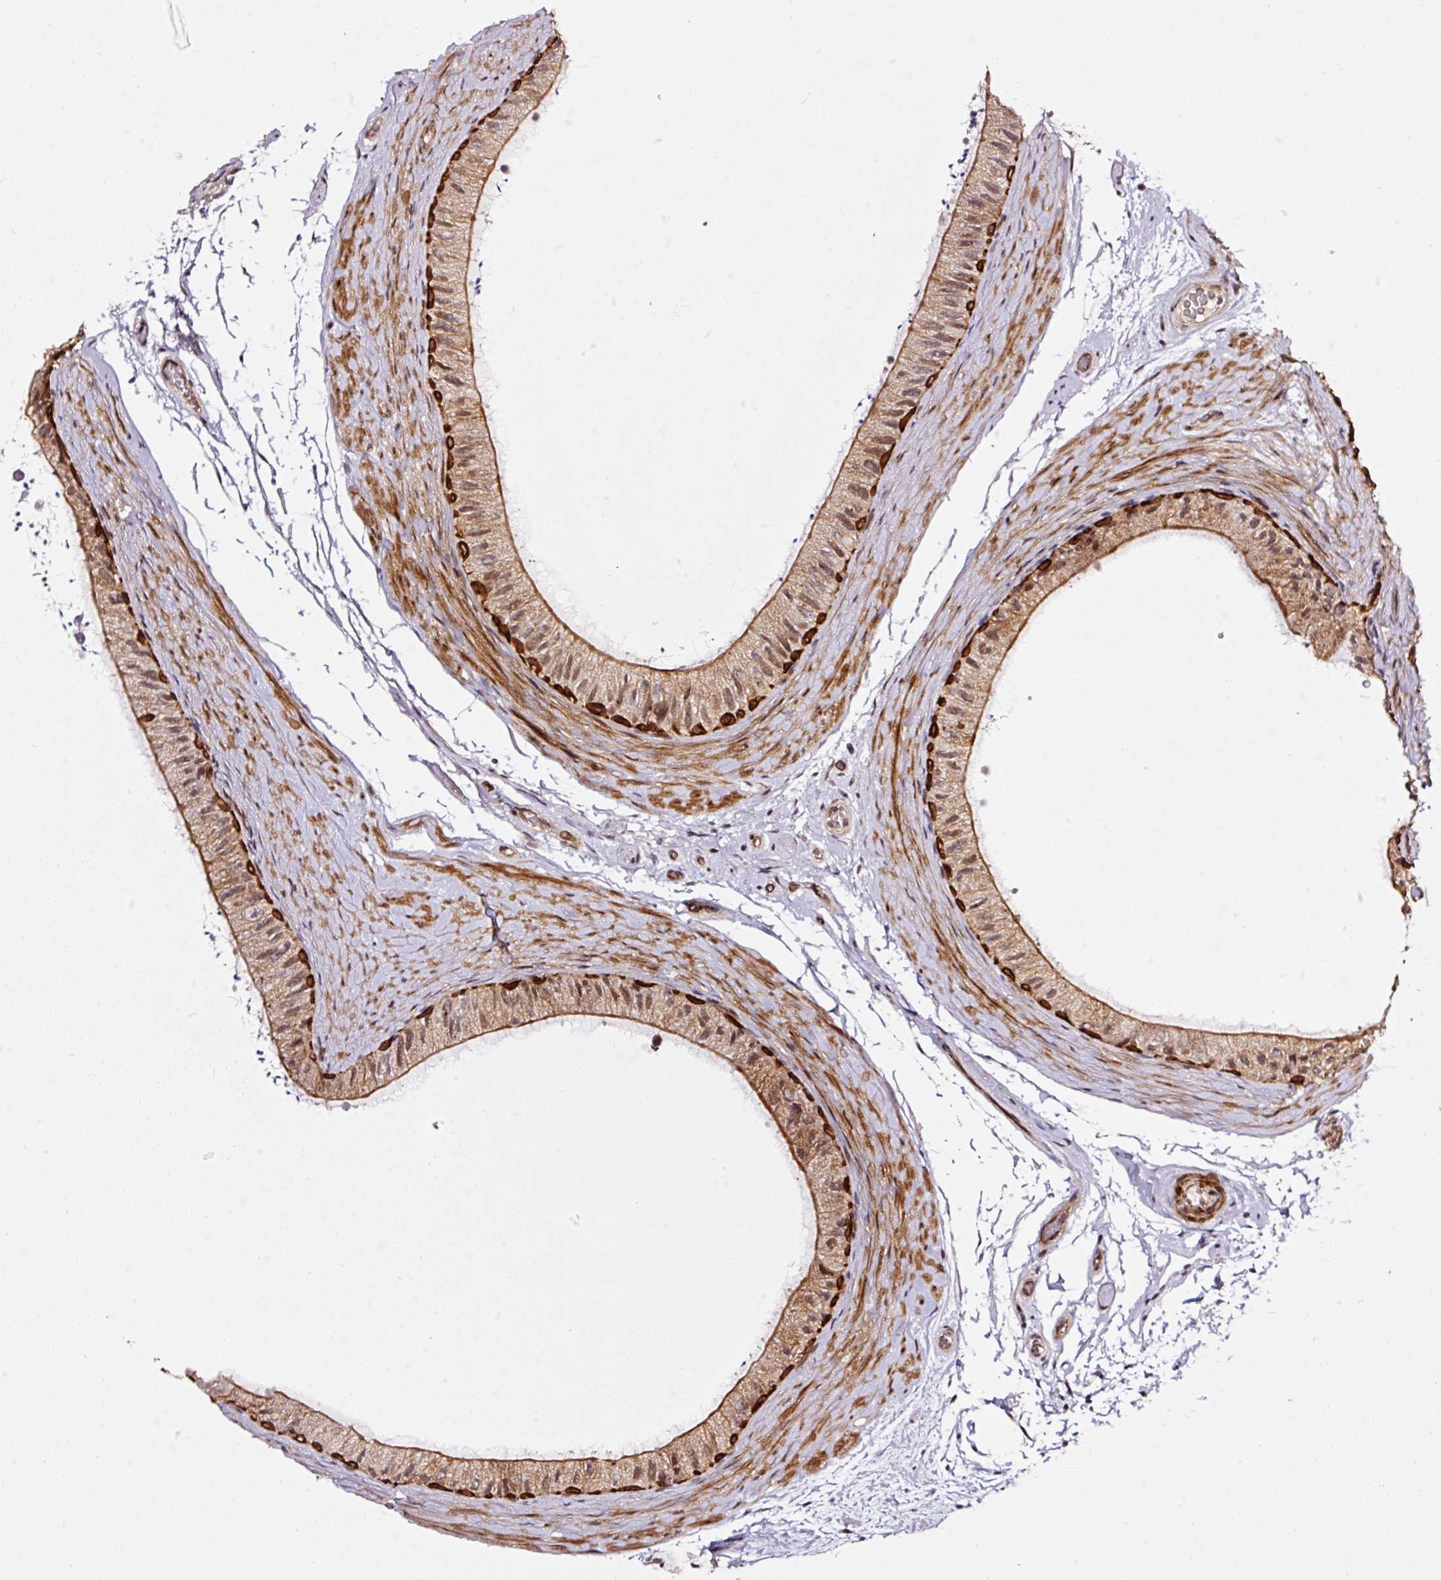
{"staining": {"intensity": "strong", "quantity": "<25%", "location": "cytoplasmic/membranous"}, "tissue": "epididymis", "cell_type": "Glandular cells", "image_type": "normal", "snomed": [{"axis": "morphology", "description": "Normal tissue, NOS"}, {"axis": "topography", "description": "Epididymis"}], "caption": "The immunohistochemical stain highlights strong cytoplasmic/membranous positivity in glandular cells of benign epididymis.", "gene": "ANKRD20A1", "patient": {"sex": "male", "age": 55}}